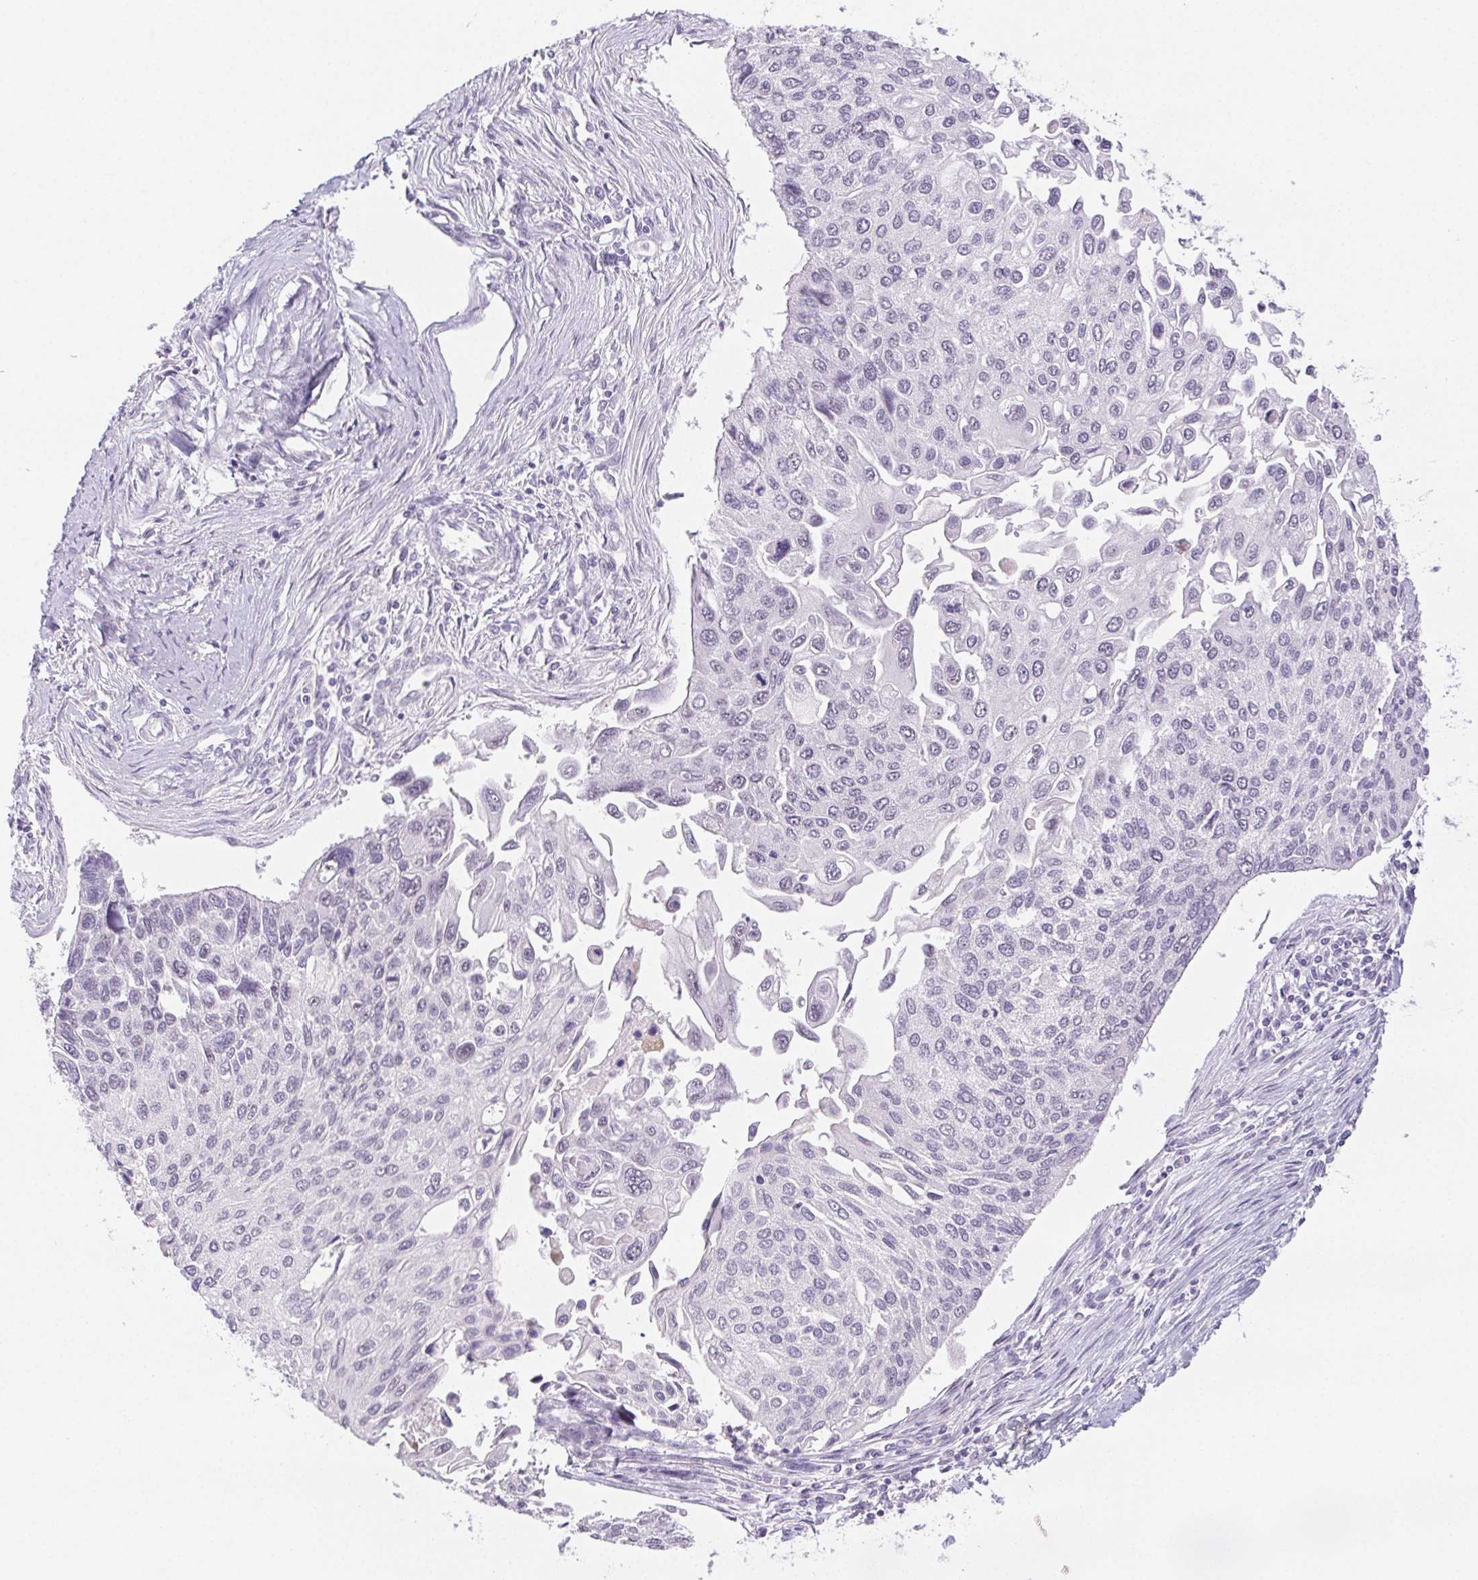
{"staining": {"intensity": "negative", "quantity": "none", "location": "none"}, "tissue": "lung cancer", "cell_type": "Tumor cells", "image_type": "cancer", "snomed": [{"axis": "morphology", "description": "Squamous cell carcinoma, NOS"}, {"axis": "morphology", "description": "Squamous cell carcinoma, metastatic, NOS"}, {"axis": "topography", "description": "Lung"}], "caption": "This is a micrograph of immunohistochemistry (IHC) staining of lung cancer, which shows no positivity in tumor cells.", "gene": "ST8SIA3", "patient": {"sex": "male", "age": 63}}